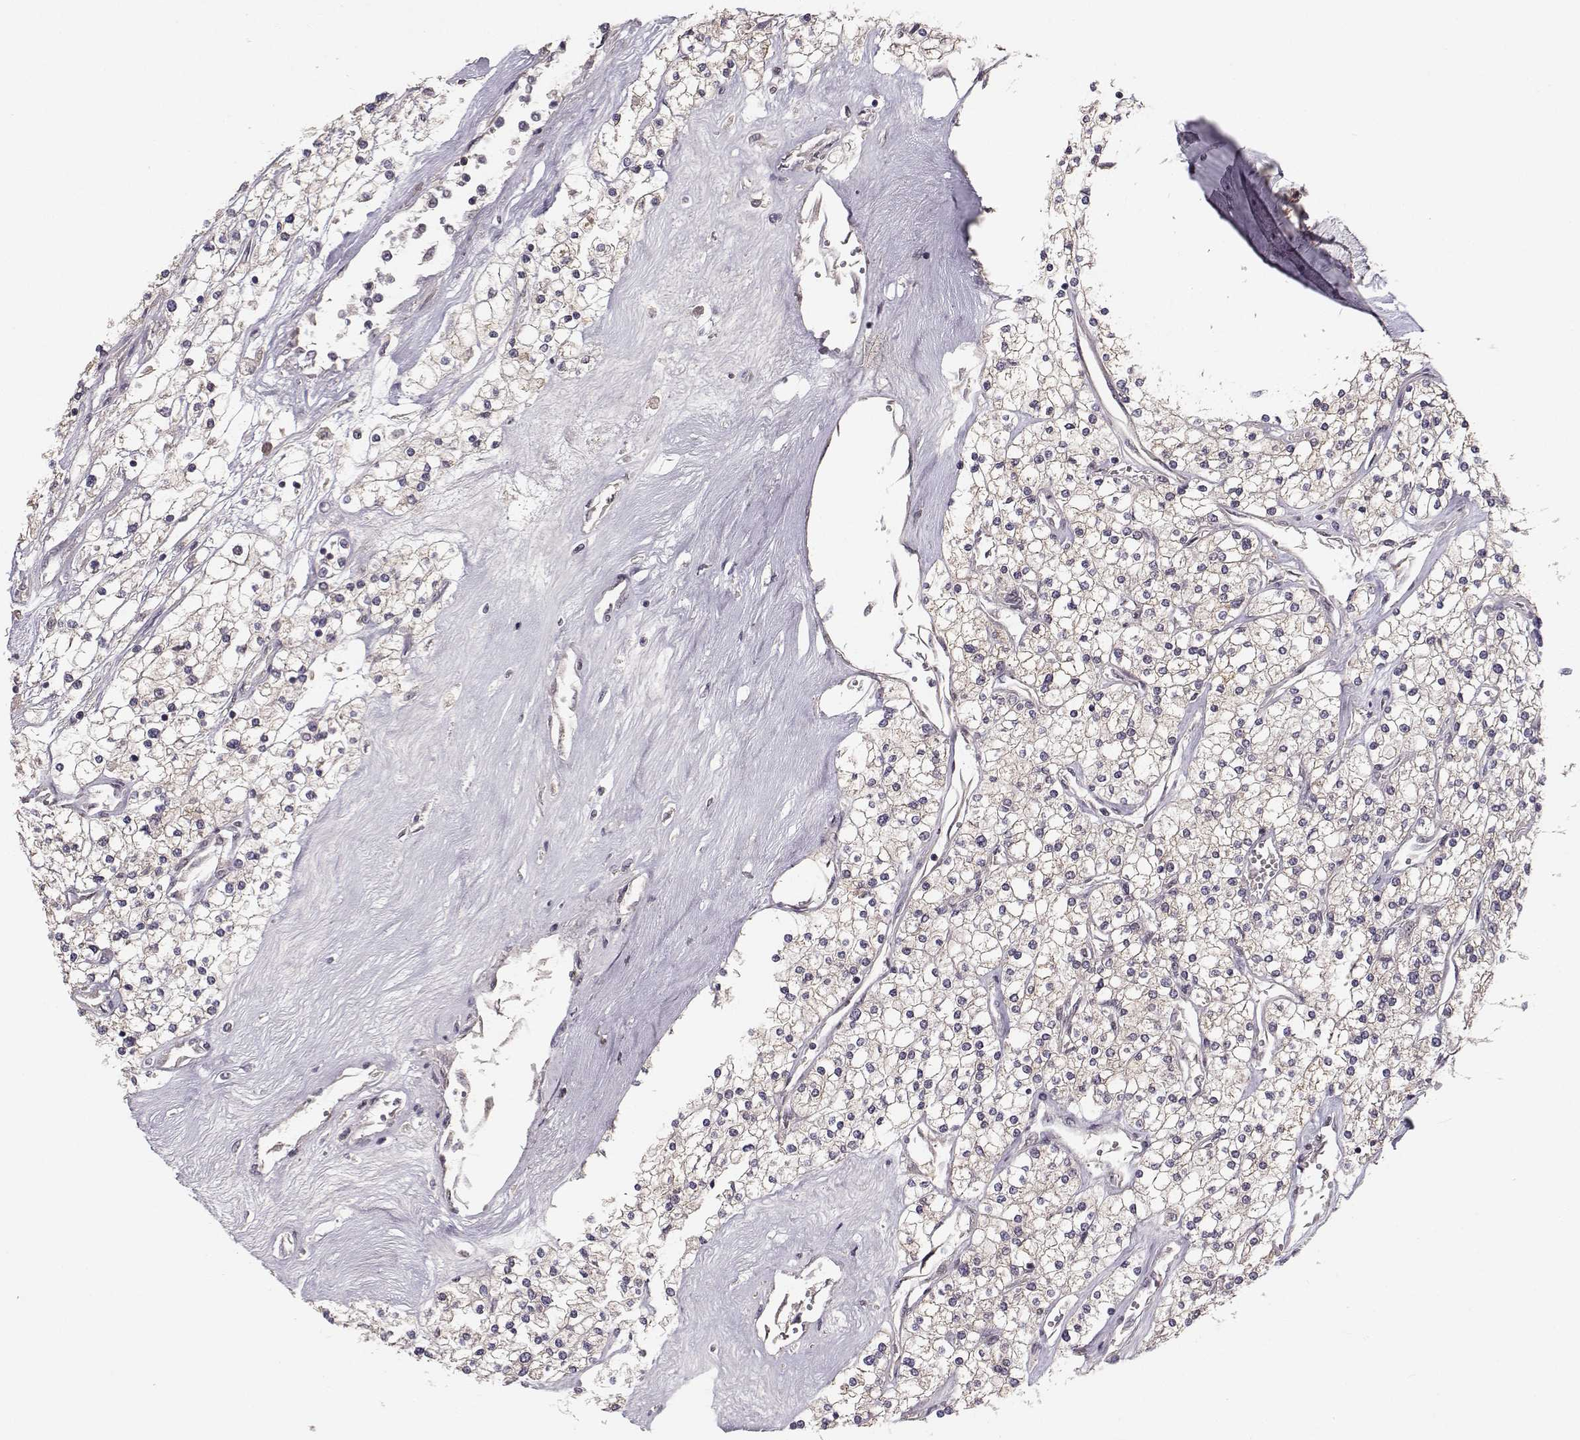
{"staining": {"intensity": "weak", "quantity": ">75%", "location": "cytoplasmic/membranous"}, "tissue": "renal cancer", "cell_type": "Tumor cells", "image_type": "cancer", "snomed": [{"axis": "morphology", "description": "Adenocarcinoma, NOS"}, {"axis": "topography", "description": "Kidney"}], "caption": "Adenocarcinoma (renal) stained with DAB immunohistochemistry demonstrates low levels of weak cytoplasmic/membranous expression in approximately >75% of tumor cells.", "gene": "PLEKHG3", "patient": {"sex": "male", "age": 80}}